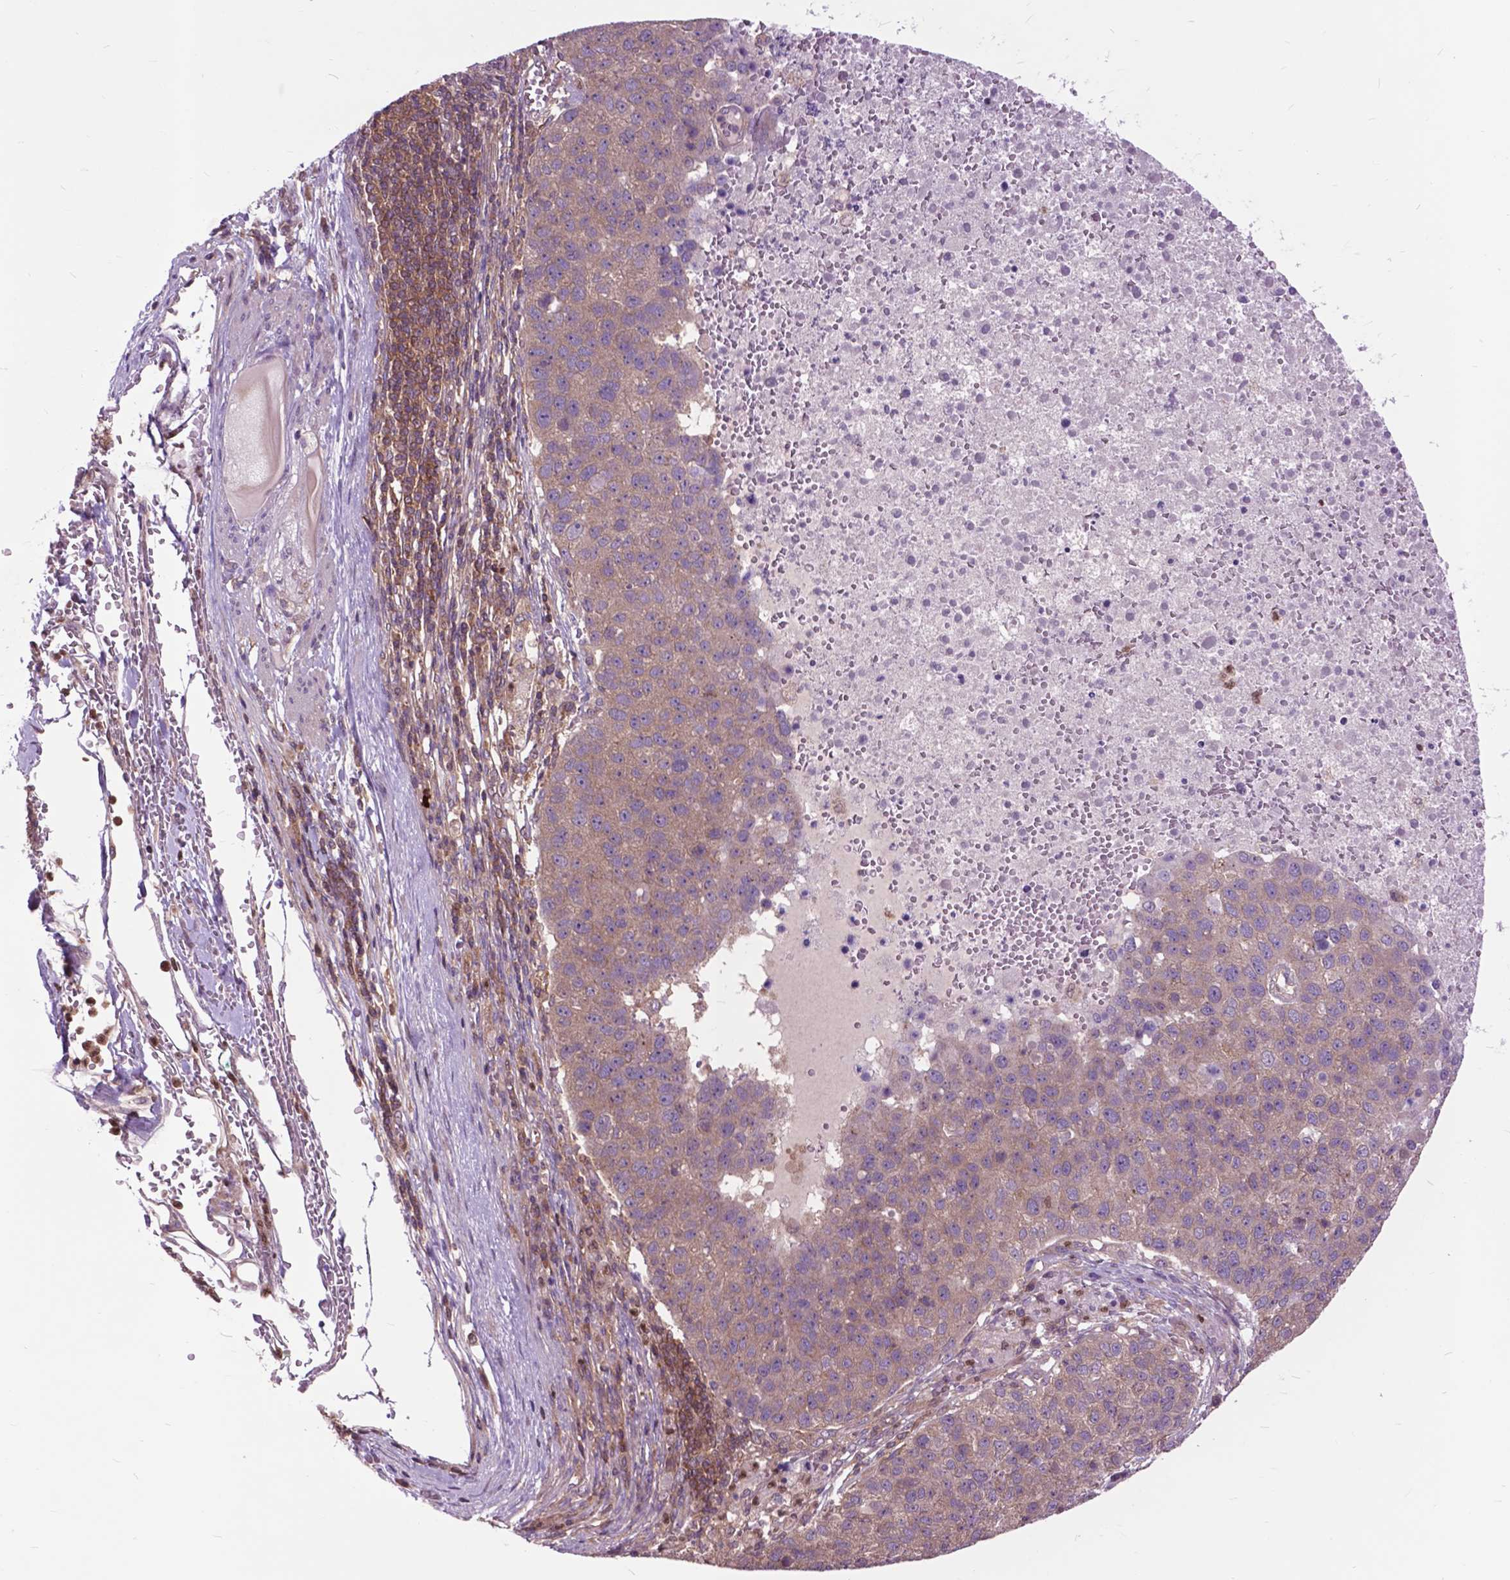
{"staining": {"intensity": "weak", "quantity": ">75%", "location": "cytoplasmic/membranous"}, "tissue": "pancreatic cancer", "cell_type": "Tumor cells", "image_type": "cancer", "snomed": [{"axis": "morphology", "description": "Adenocarcinoma, NOS"}, {"axis": "topography", "description": "Pancreas"}], "caption": "A brown stain highlights weak cytoplasmic/membranous expression of a protein in human adenocarcinoma (pancreatic) tumor cells.", "gene": "ARAF", "patient": {"sex": "female", "age": 61}}